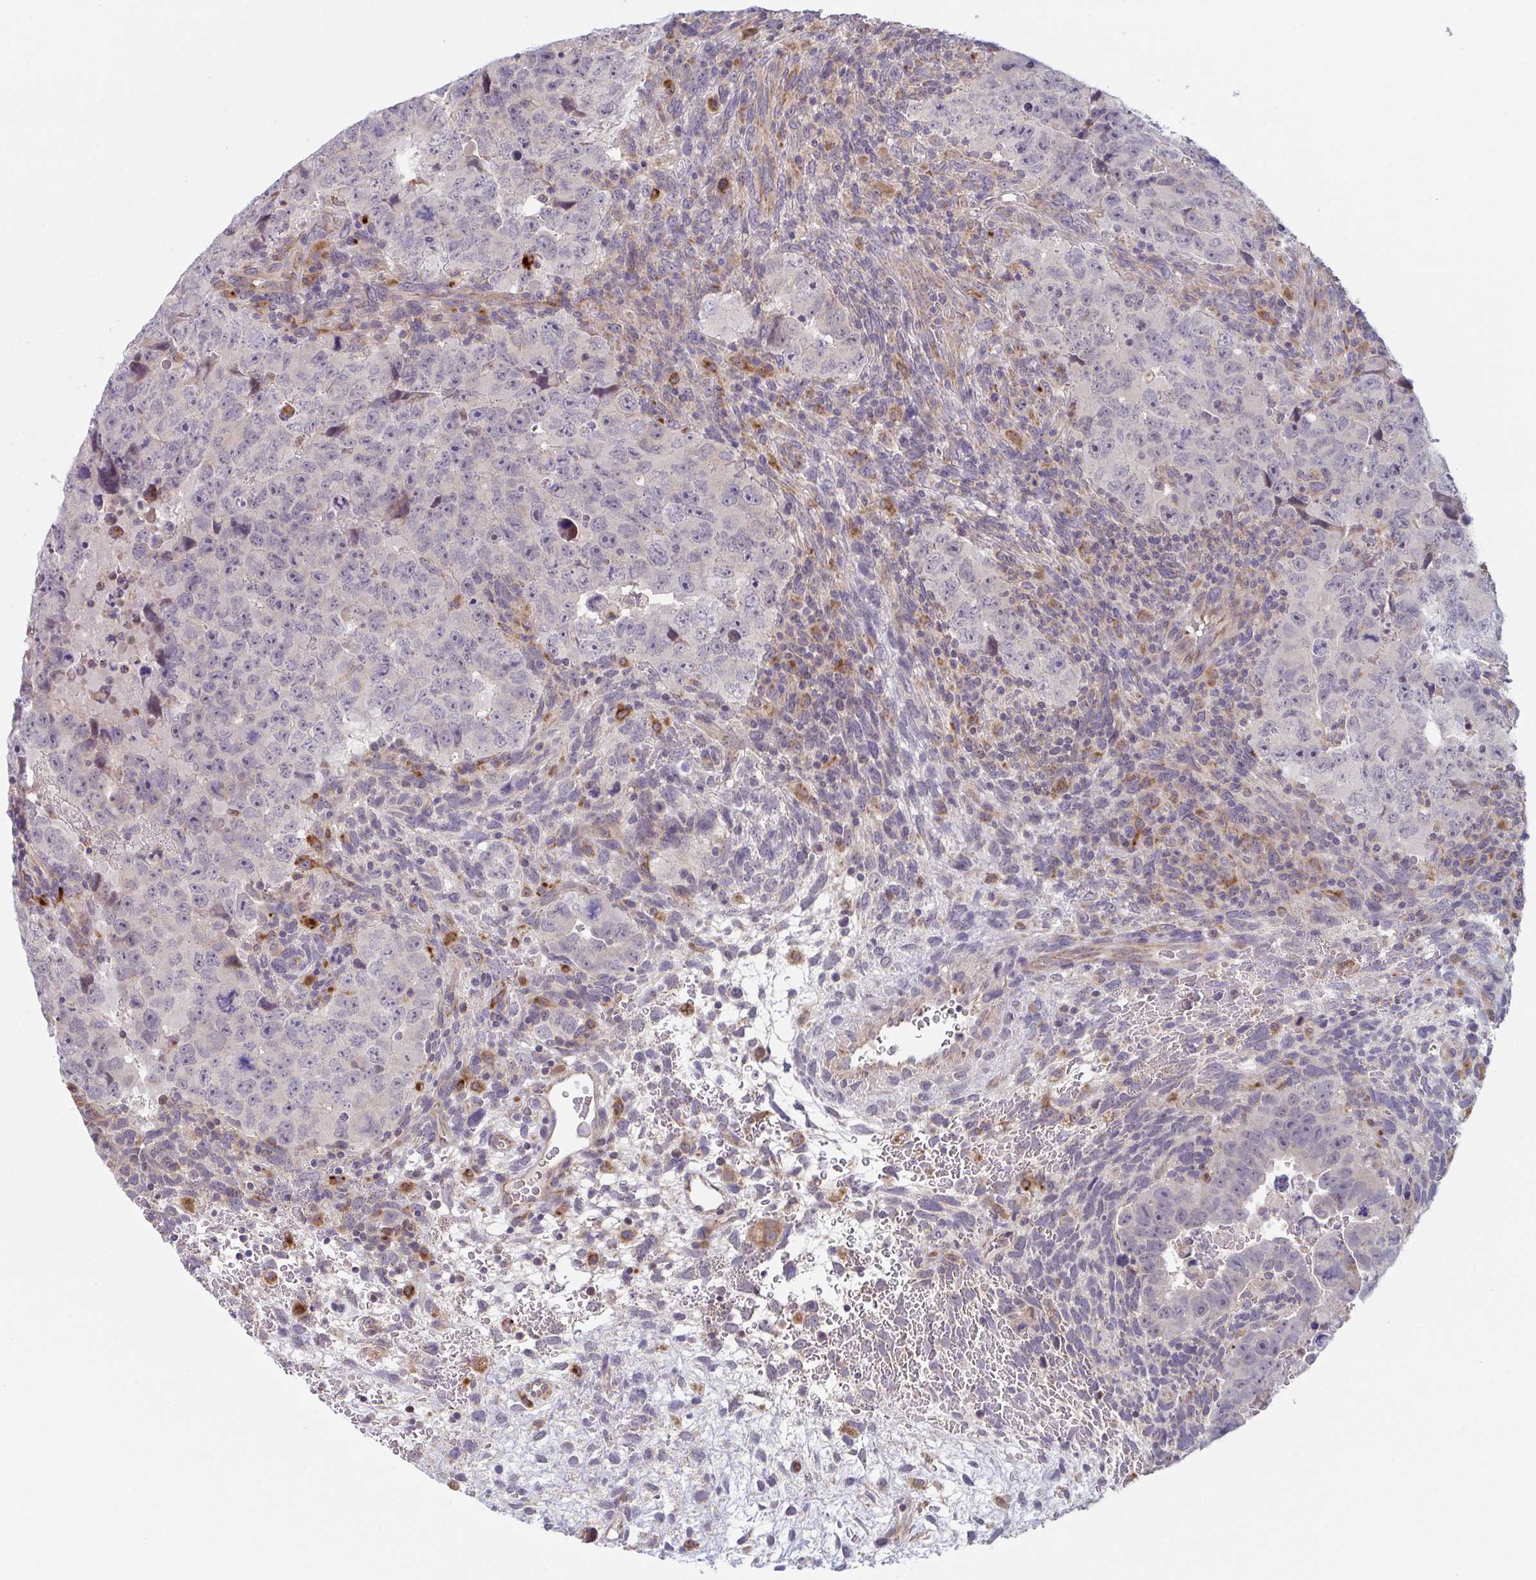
{"staining": {"intensity": "negative", "quantity": "none", "location": "none"}, "tissue": "testis cancer", "cell_type": "Tumor cells", "image_type": "cancer", "snomed": [{"axis": "morphology", "description": "Carcinoma, Embryonal, NOS"}, {"axis": "topography", "description": "Testis"}], "caption": "Tumor cells show no significant protein staining in testis cancer.", "gene": "XAF1", "patient": {"sex": "male", "age": 24}}